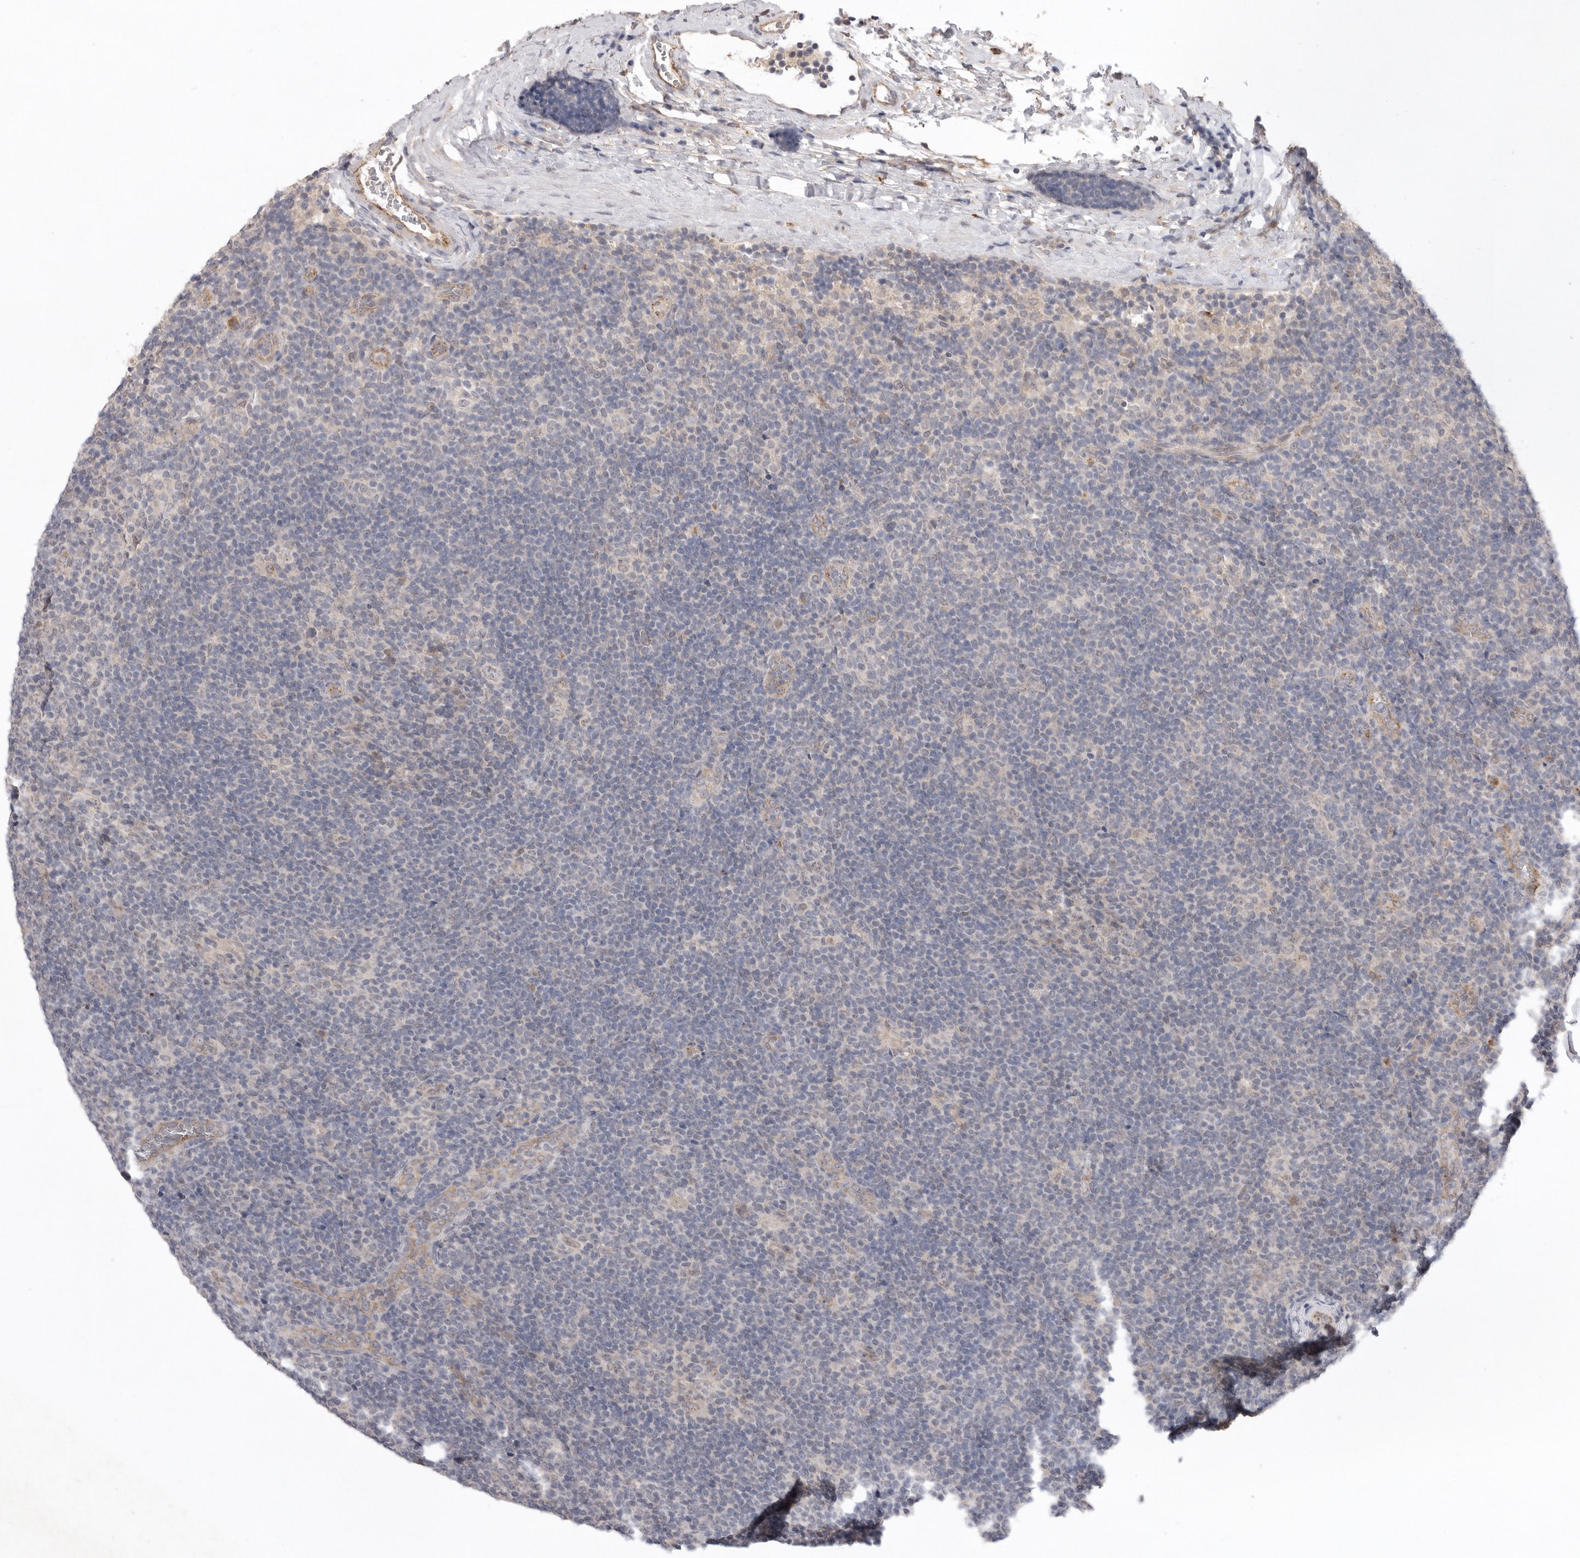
{"staining": {"intensity": "negative", "quantity": "none", "location": "none"}, "tissue": "lymphoma", "cell_type": "Tumor cells", "image_type": "cancer", "snomed": [{"axis": "morphology", "description": "Hodgkin's disease, NOS"}, {"axis": "topography", "description": "Lymph node"}], "caption": "Tumor cells are negative for protein expression in human Hodgkin's disease. (DAB (3,3'-diaminobenzidine) immunohistochemistry (IHC) visualized using brightfield microscopy, high magnification).", "gene": "TLR3", "patient": {"sex": "female", "age": 57}}